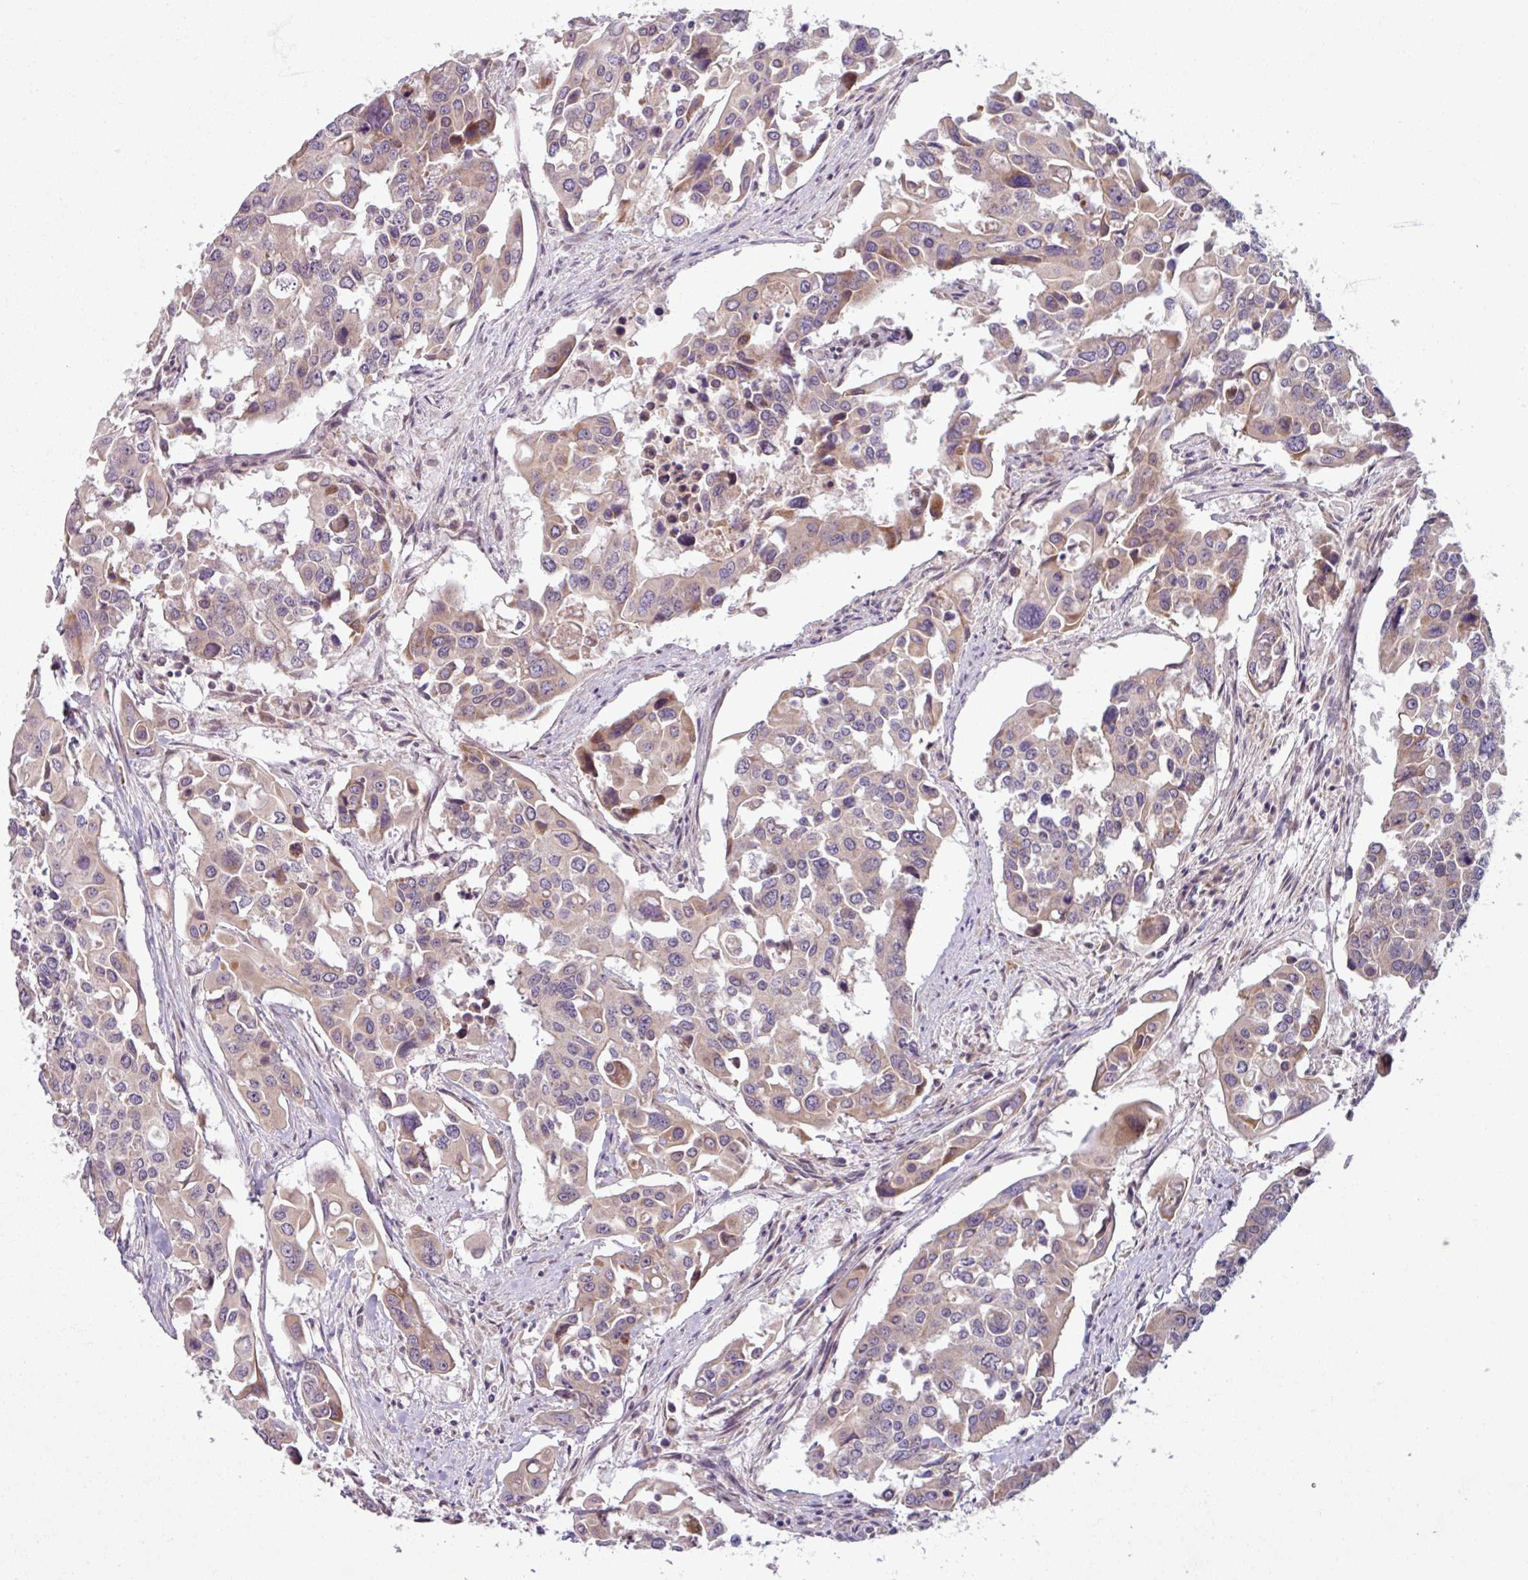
{"staining": {"intensity": "weak", "quantity": "25%-75%", "location": "cytoplasmic/membranous"}, "tissue": "colorectal cancer", "cell_type": "Tumor cells", "image_type": "cancer", "snomed": [{"axis": "morphology", "description": "Adenocarcinoma, NOS"}, {"axis": "topography", "description": "Colon"}], "caption": "An immunohistochemistry histopathology image of tumor tissue is shown. Protein staining in brown shows weak cytoplasmic/membranous positivity in colorectal cancer within tumor cells.", "gene": "OGFOD3", "patient": {"sex": "male", "age": 77}}